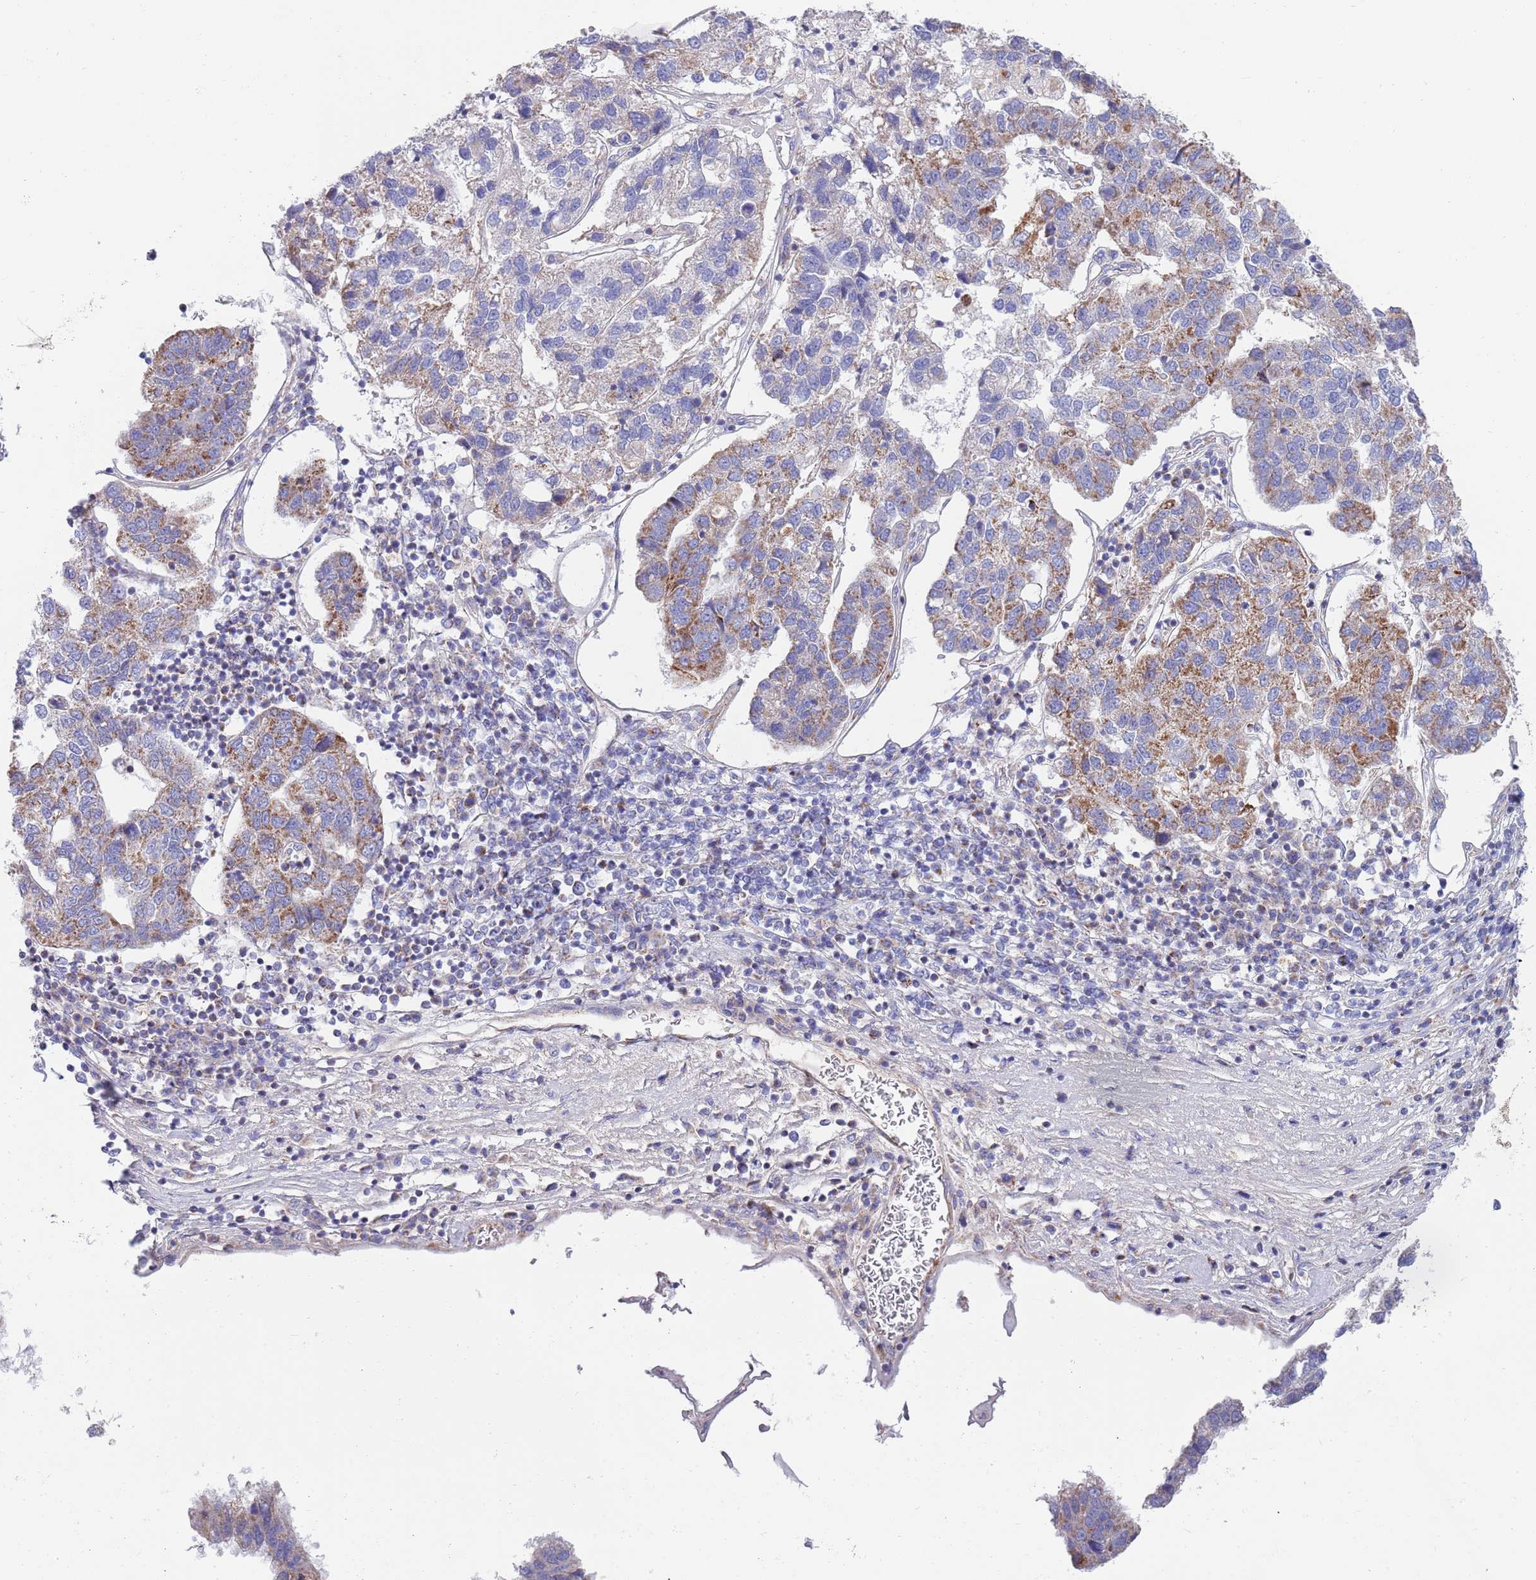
{"staining": {"intensity": "moderate", "quantity": "25%-75%", "location": "cytoplasmic/membranous"}, "tissue": "pancreatic cancer", "cell_type": "Tumor cells", "image_type": "cancer", "snomed": [{"axis": "morphology", "description": "Adenocarcinoma, NOS"}, {"axis": "topography", "description": "Pancreas"}], "caption": "Protein expression analysis of pancreatic cancer (adenocarcinoma) displays moderate cytoplasmic/membranous staining in about 25%-75% of tumor cells.", "gene": "EMC8", "patient": {"sex": "female", "age": 61}}